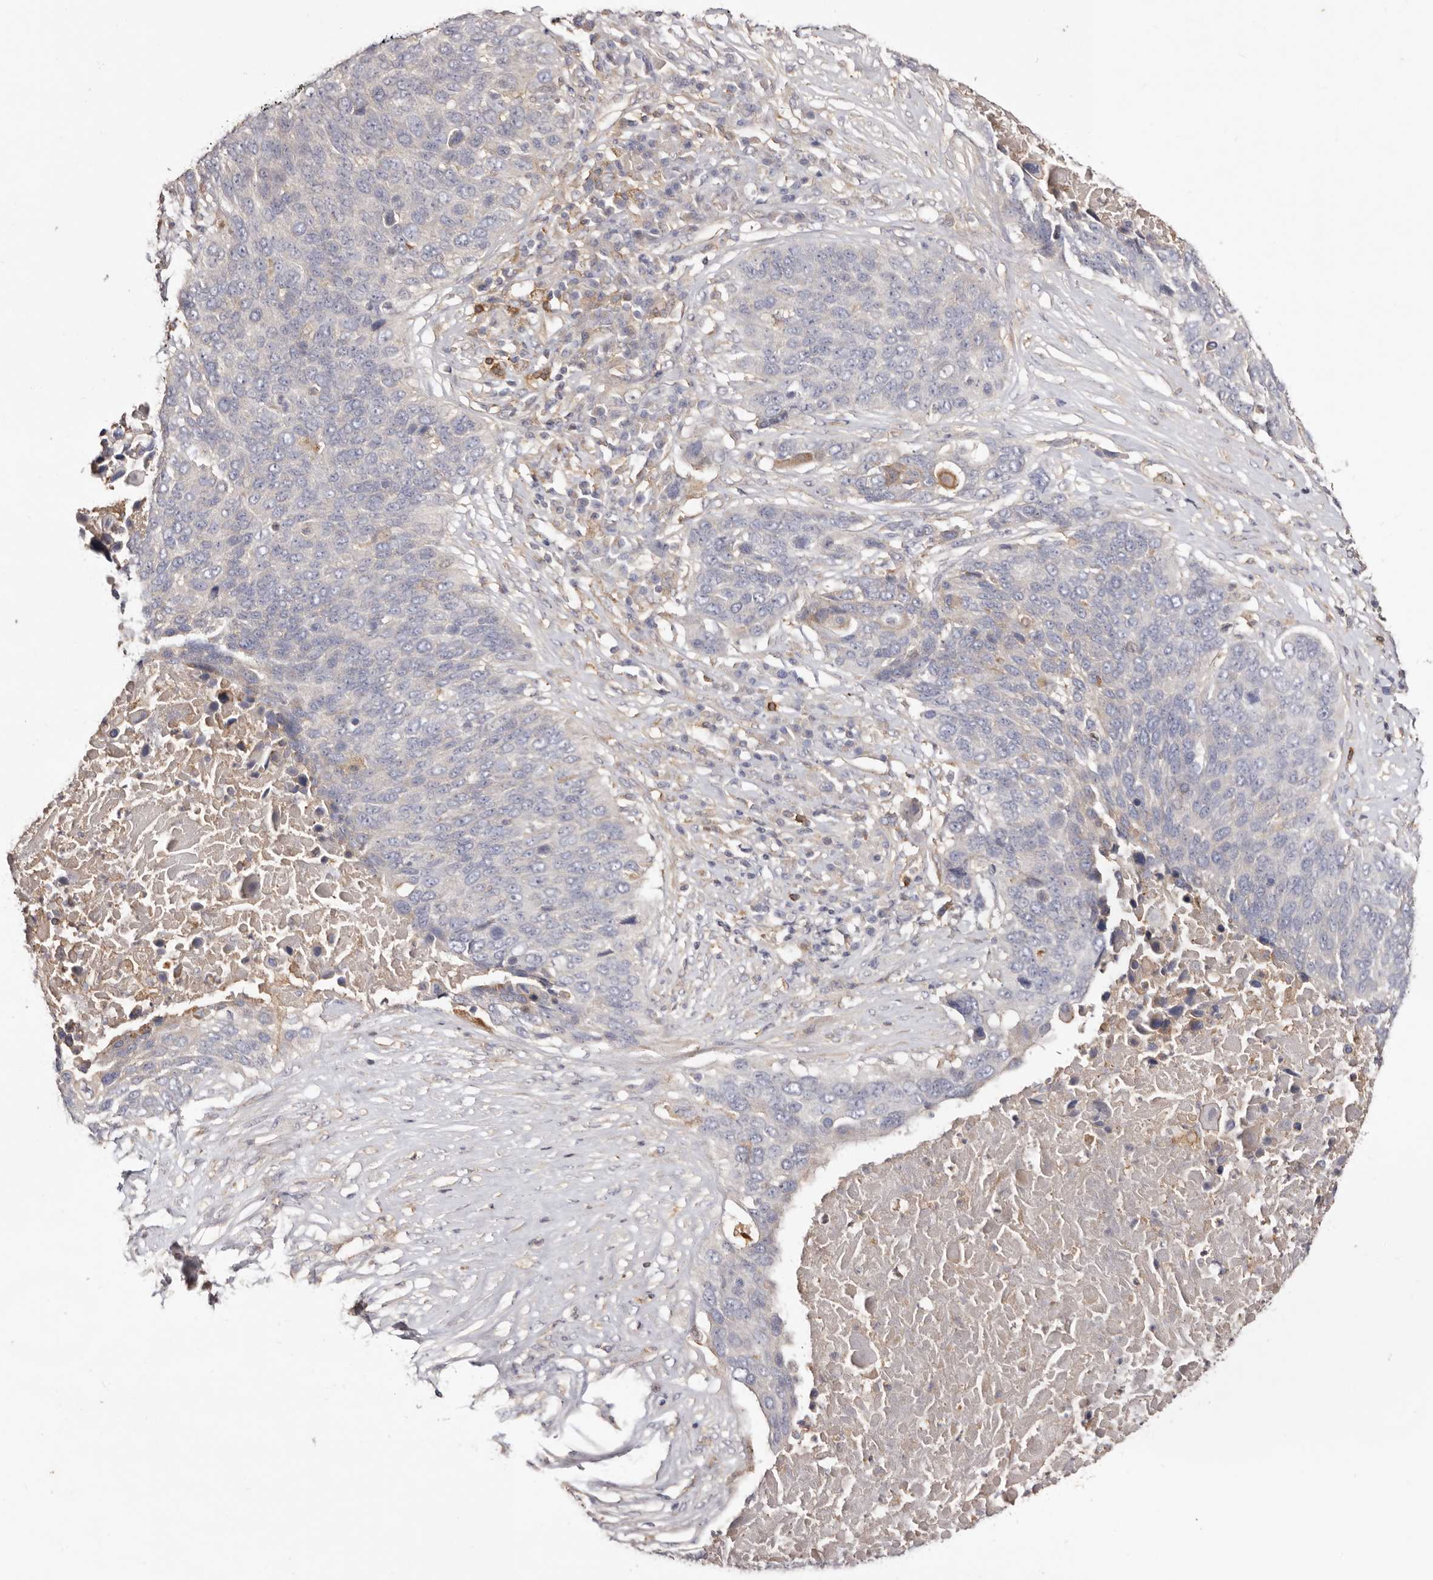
{"staining": {"intensity": "negative", "quantity": "none", "location": "none"}, "tissue": "lung cancer", "cell_type": "Tumor cells", "image_type": "cancer", "snomed": [{"axis": "morphology", "description": "Squamous cell carcinoma, NOS"}, {"axis": "topography", "description": "Lung"}], "caption": "The IHC histopathology image has no significant expression in tumor cells of lung cancer (squamous cell carcinoma) tissue.", "gene": "LRRC25", "patient": {"sex": "male", "age": 66}}